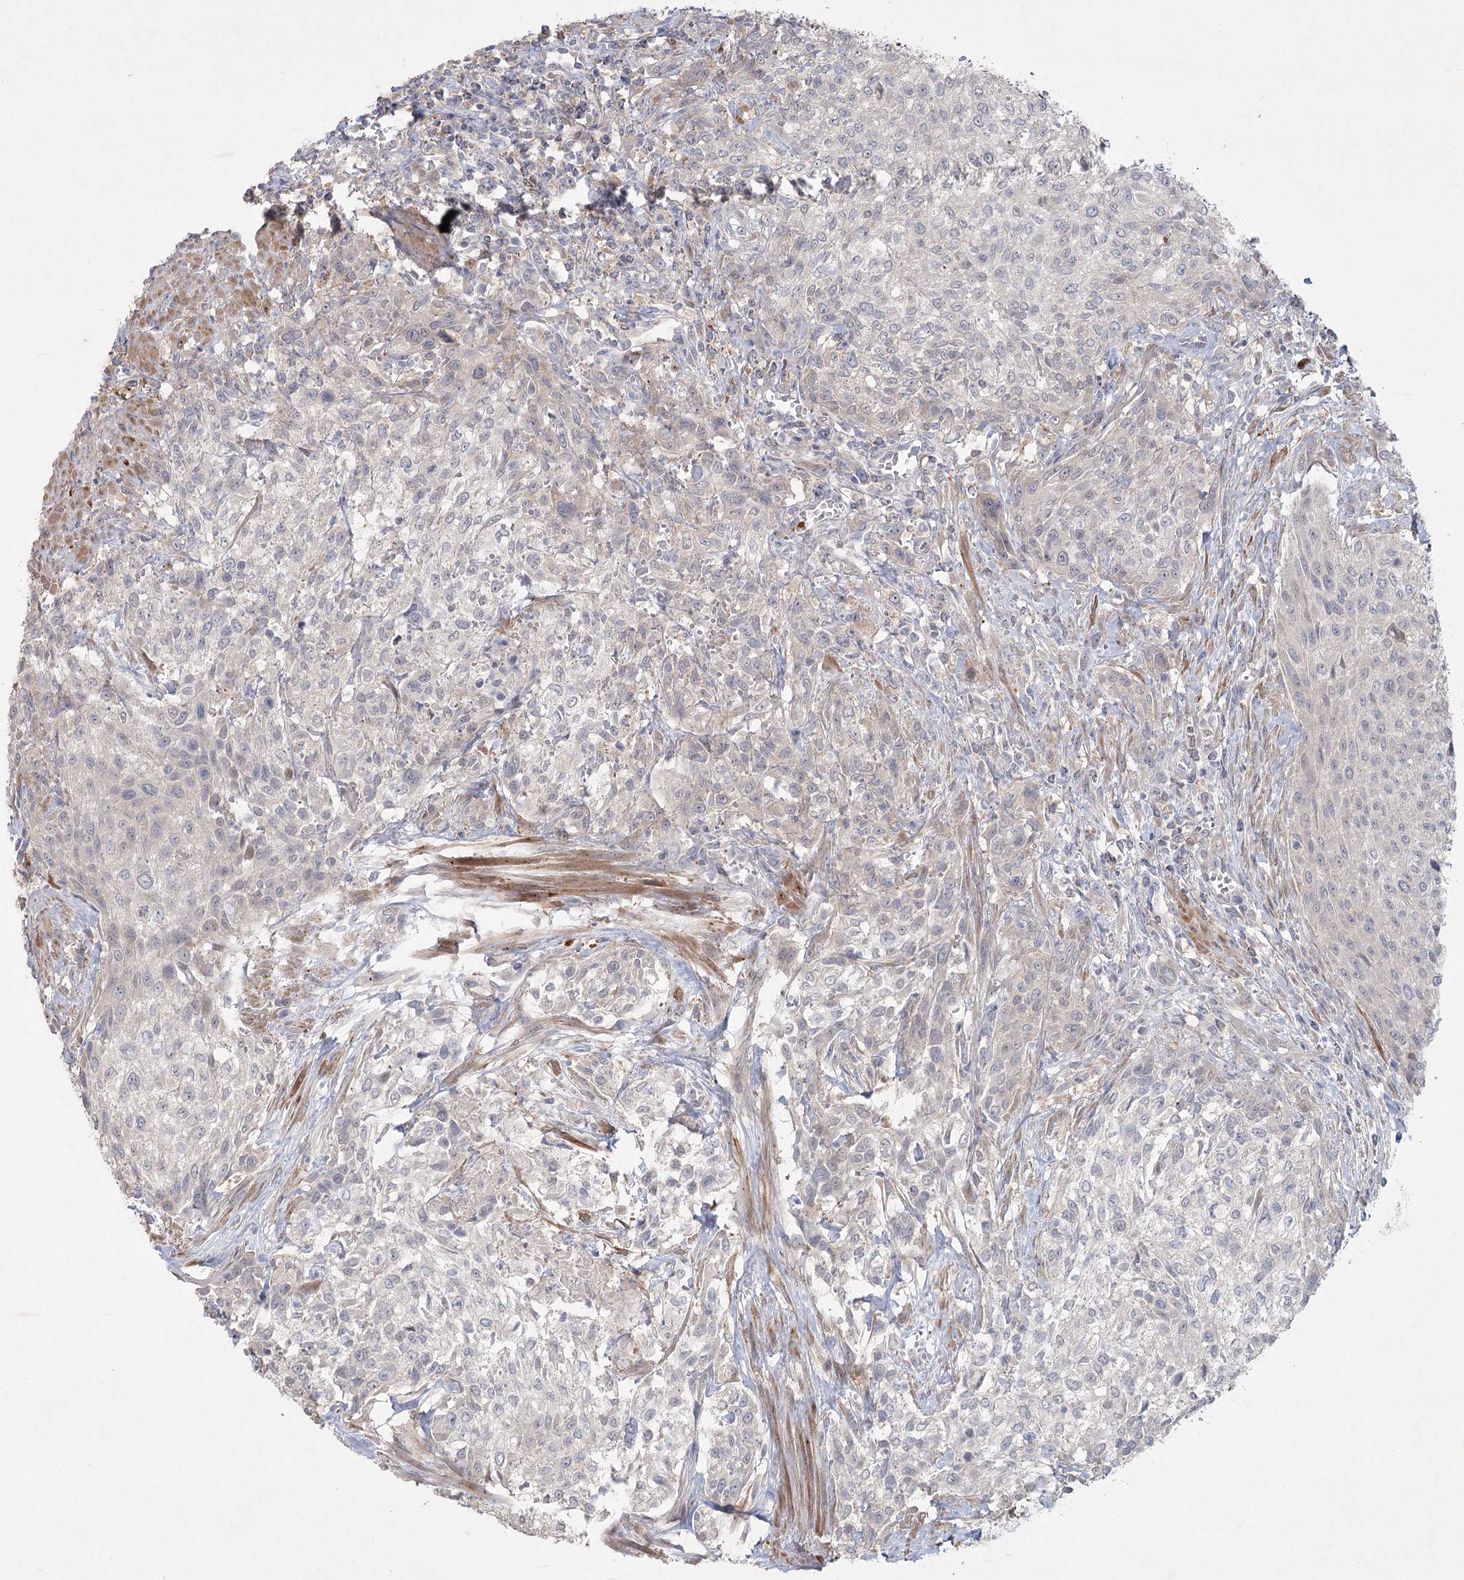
{"staining": {"intensity": "negative", "quantity": "none", "location": "none"}, "tissue": "urothelial cancer", "cell_type": "Tumor cells", "image_type": "cancer", "snomed": [{"axis": "morphology", "description": "Normal tissue, NOS"}, {"axis": "morphology", "description": "Urothelial carcinoma, NOS"}, {"axis": "topography", "description": "Urinary bladder"}, {"axis": "topography", "description": "Peripheral nerve tissue"}], "caption": "Immunohistochemical staining of transitional cell carcinoma exhibits no significant expression in tumor cells.", "gene": "FAM110C", "patient": {"sex": "male", "age": 35}}